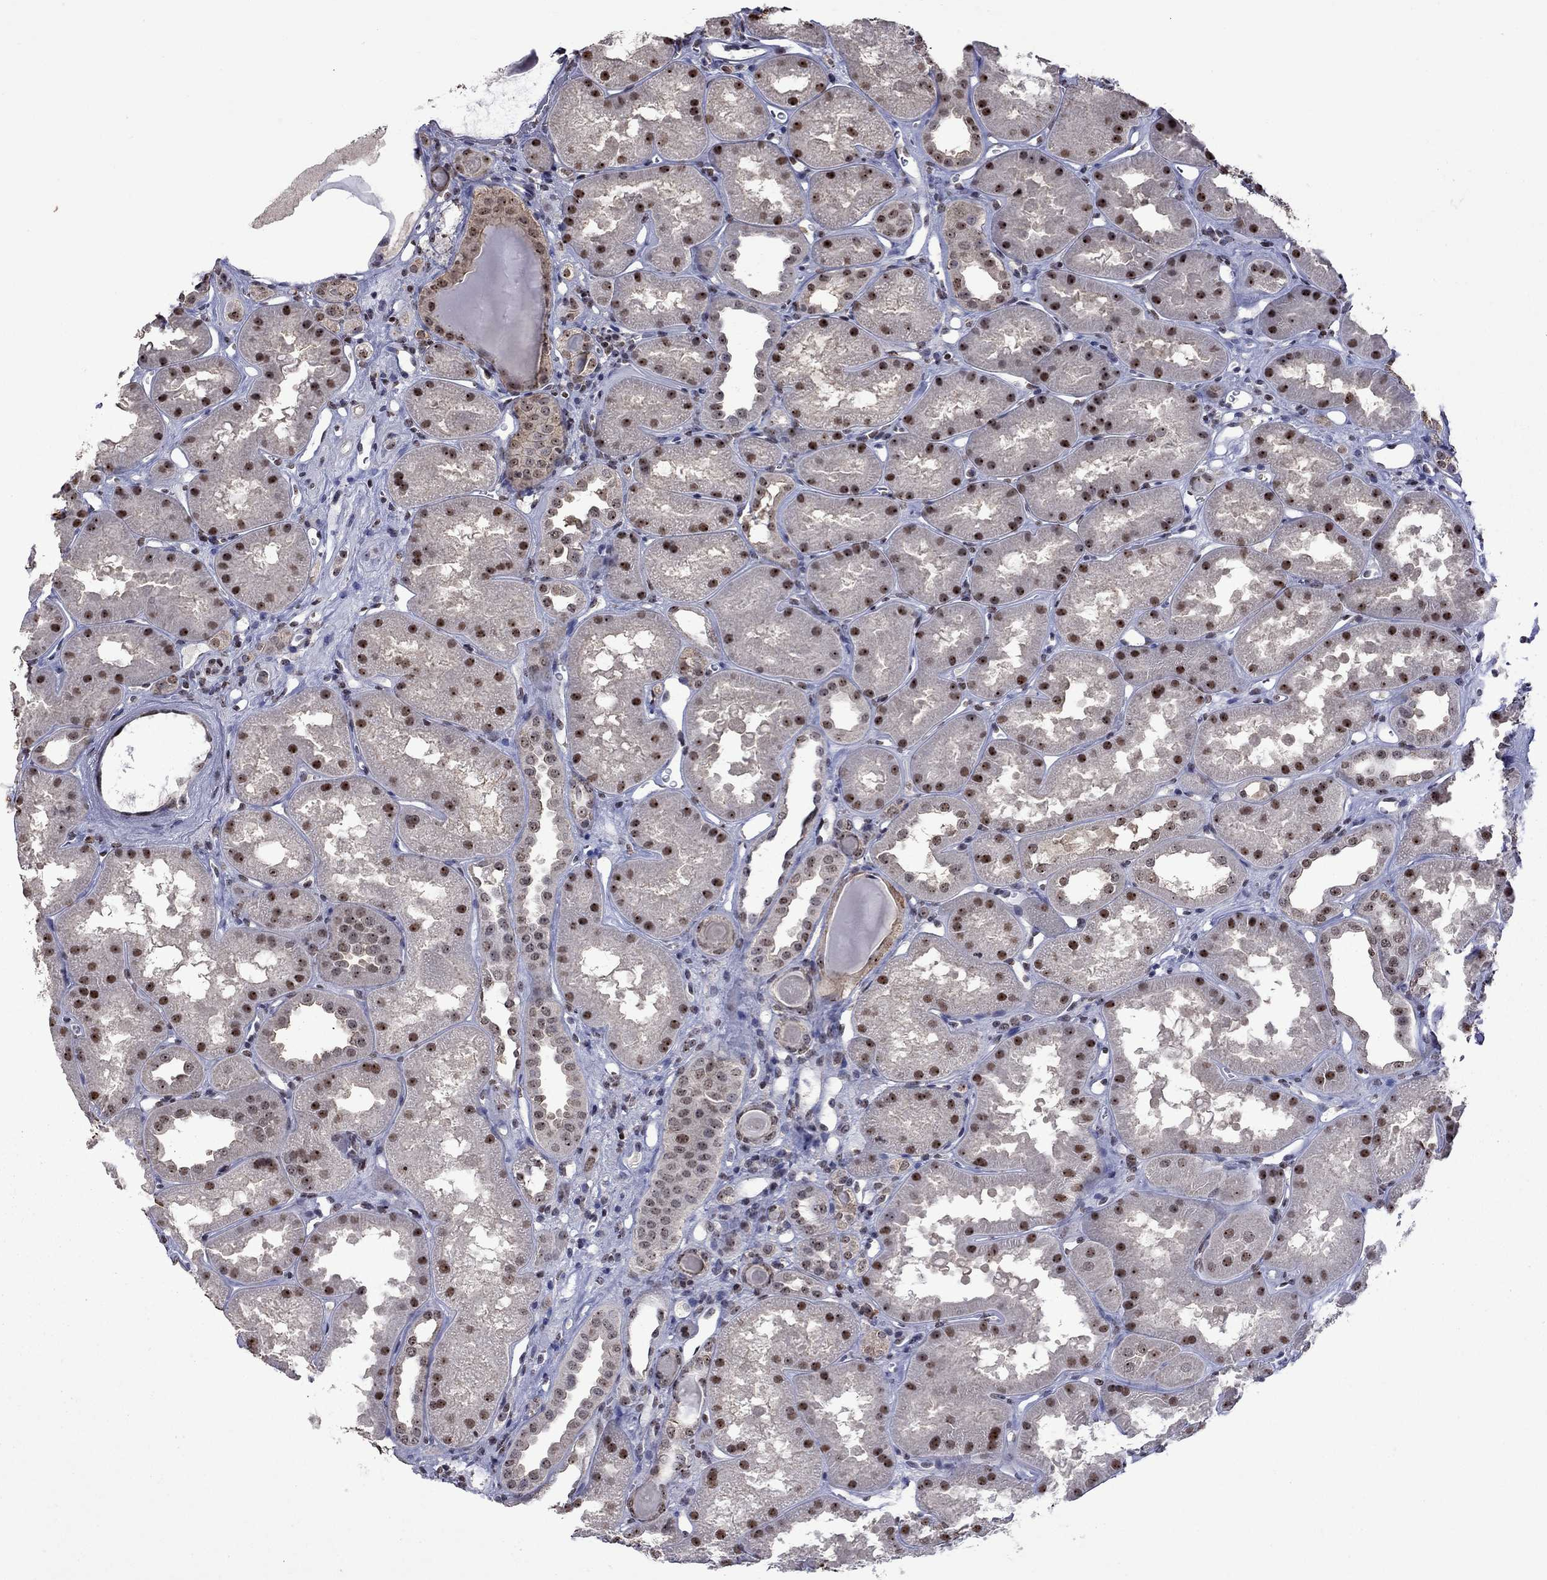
{"staining": {"intensity": "weak", "quantity": "<25%", "location": "nuclear"}, "tissue": "kidney", "cell_type": "Cells in glomeruli", "image_type": "normal", "snomed": [{"axis": "morphology", "description": "Normal tissue, NOS"}, {"axis": "topography", "description": "Kidney"}], "caption": "Cells in glomeruli show no significant protein expression in benign kidney. Brightfield microscopy of immunohistochemistry stained with DAB (3,3'-diaminobenzidine) (brown) and hematoxylin (blue), captured at high magnification.", "gene": "SPOUT1", "patient": {"sex": "male", "age": 61}}